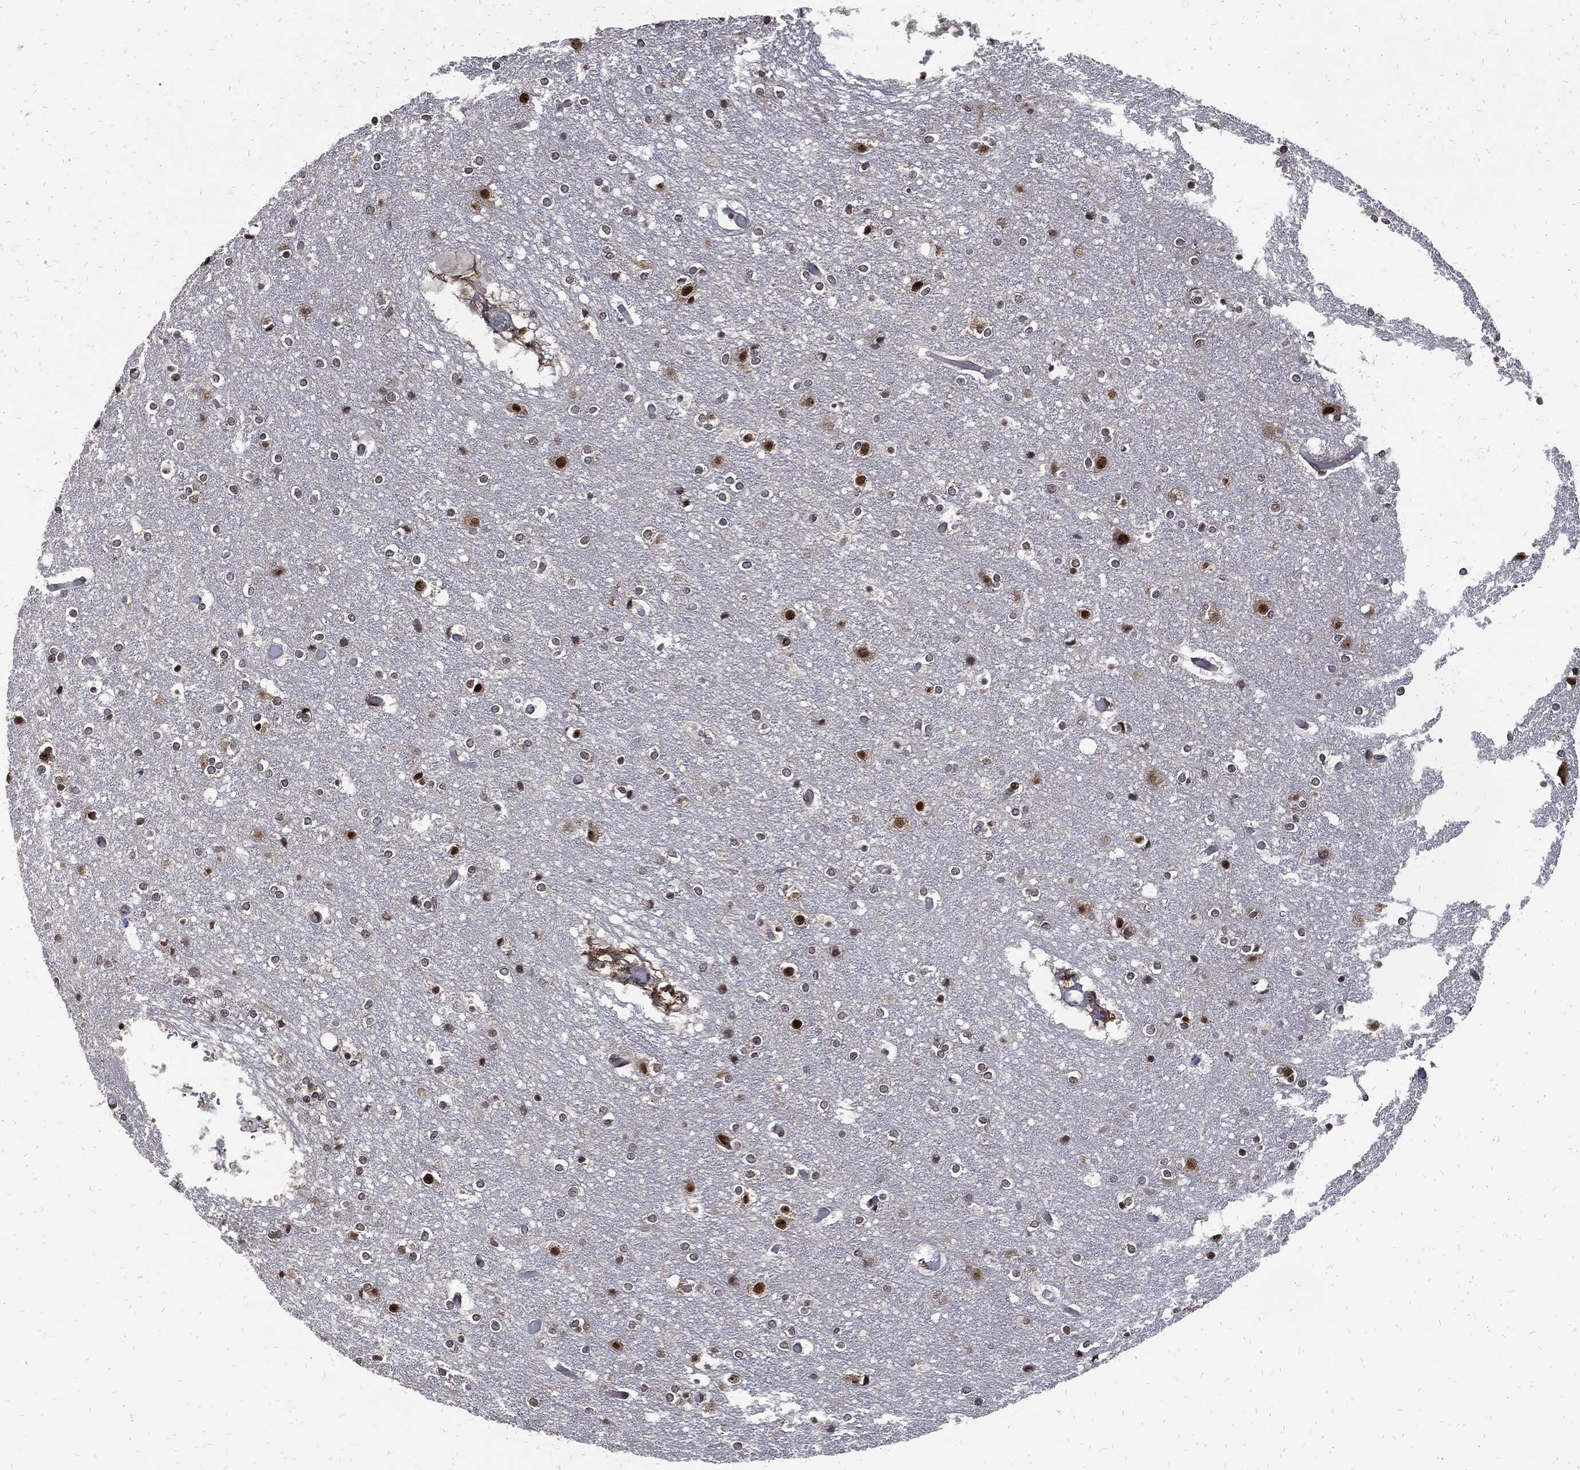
{"staining": {"intensity": "negative", "quantity": "none", "location": "none"}, "tissue": "cerebral cortex", "cell_type": "Endothelial cells", "image_type": "normal", "snomed": [{"axis": "morphology", "description": "Normal tissue, NOS"}, {"axis": "topography", "description": "Cerebral cortex"}], "caption": "A high-resolution histopathology image shows IHC staining of benign cerebral cortex, which displays no significant positivity in endothelial cells. The staining was performed using DAB (3,3'-diaminobenzidine) to visualize the protein expression in brown, while the nuclei were stained in blue with hematoxylin (Magnification: 20x).", "gene": "ZNF775", "patient": {"sex": "female", "age": 52}}